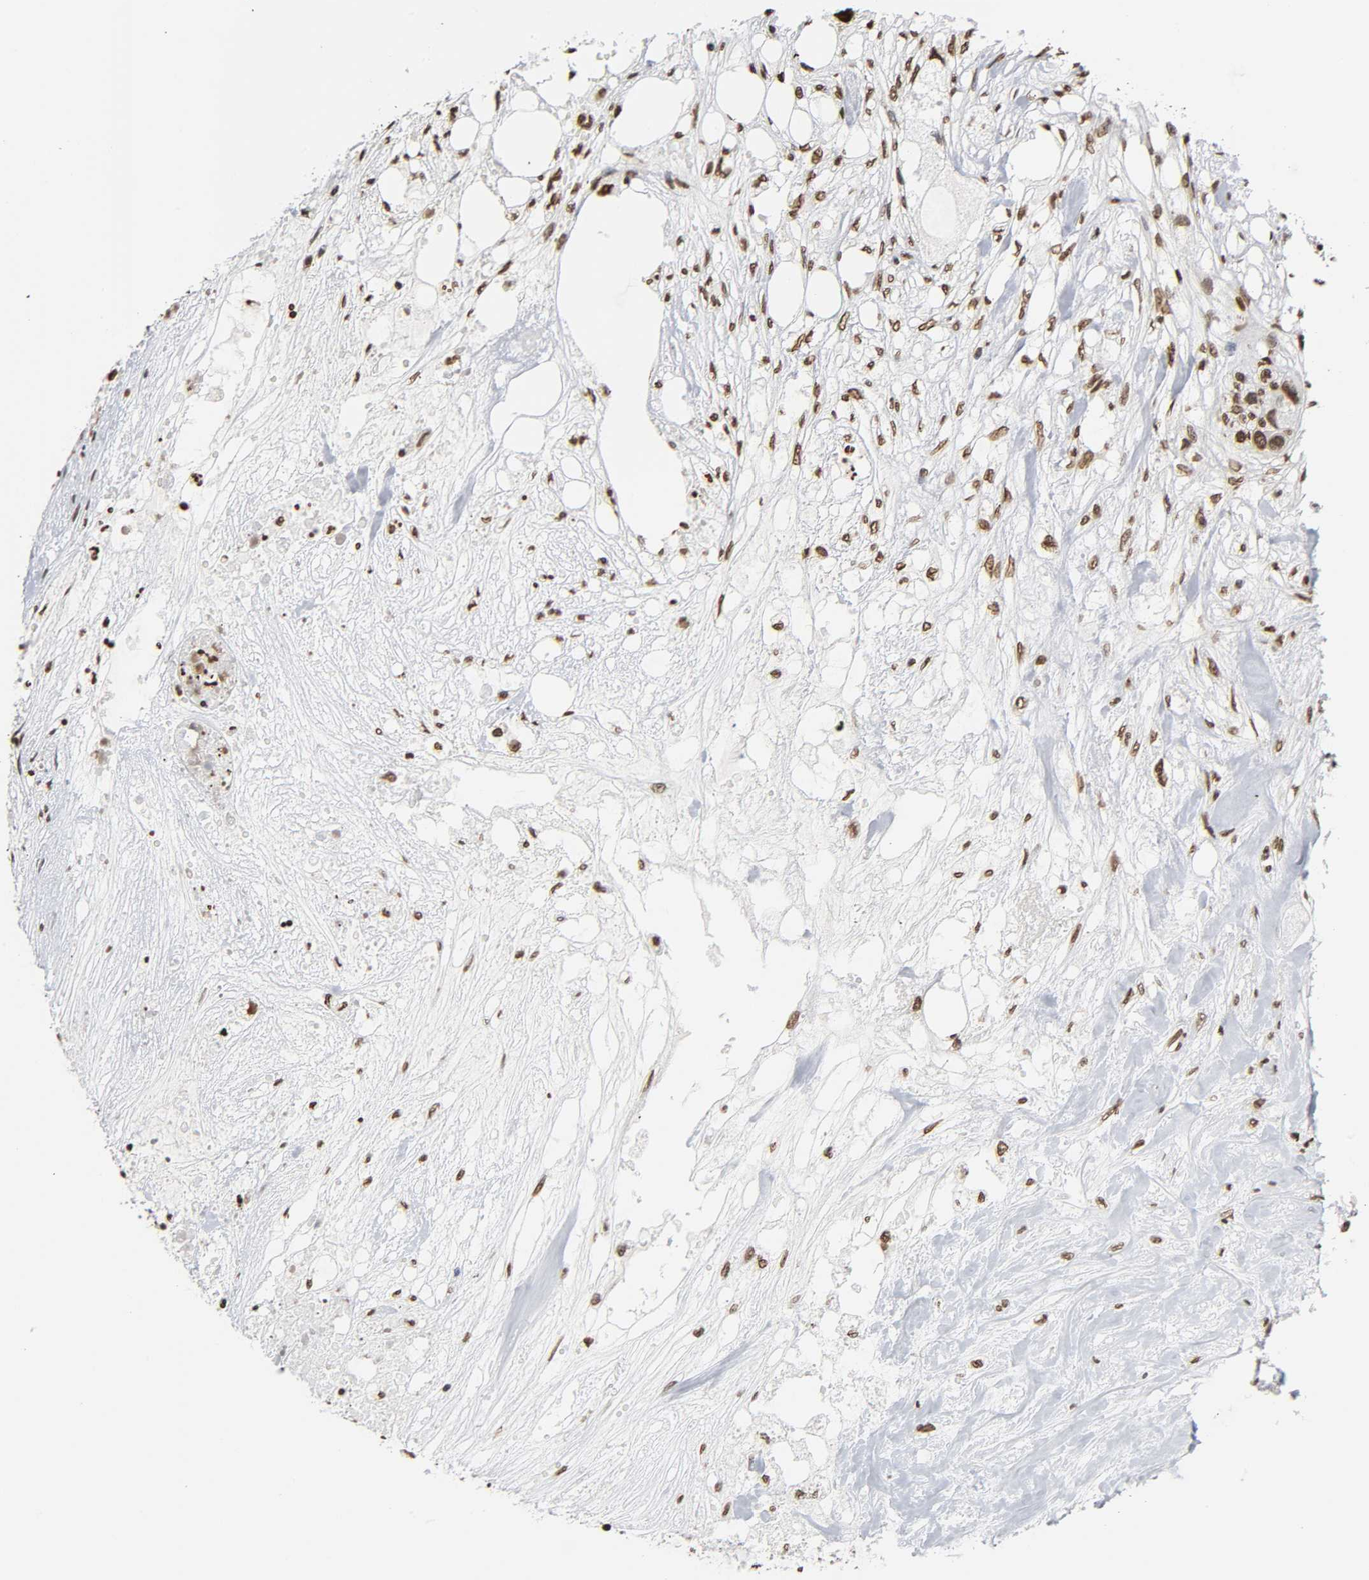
{"staining": {"intensity": "moderate", "quantity": ">75%", "location": "nuclear"}, "tissue": "colorectal cancer", "cell_type": "Tumor cells", "image_type": "cancer", "snomed": [{"axis": "morphology", "description": "Adenocarcinoma, NOS"}, {"axis": "topography", "description": "Colon"}], "caption": "IHC of colorectal cancer (adenocarcinoma) shows medium levels of moderate nuclear expression in approximately >75% of tumor cells.", "gene": "HOXA6", "patient": {"sex": "female", "age": 57}}